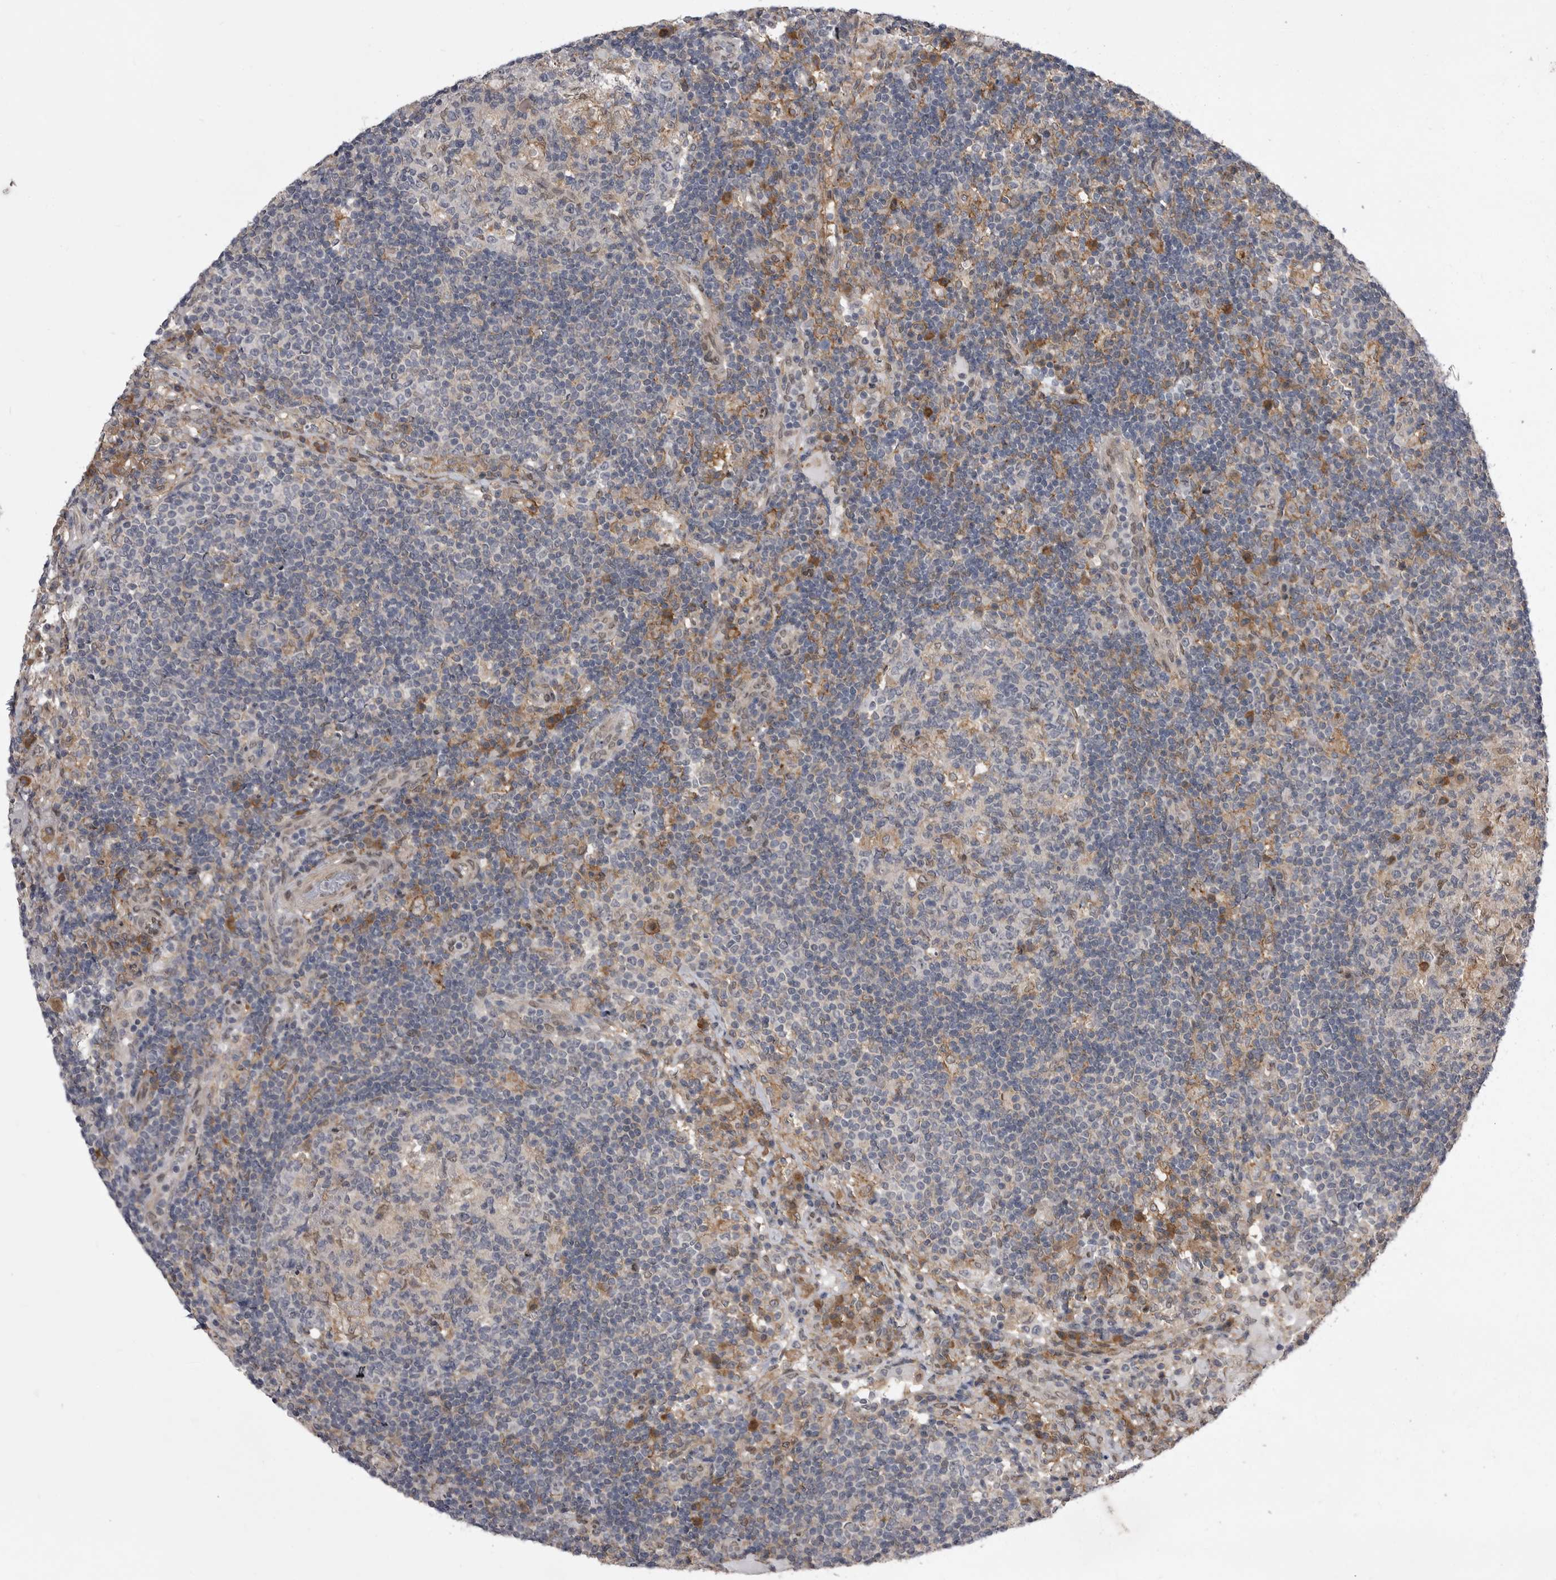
{"staining": {"intensity": "weak", "quantity": "<25%", "location": "cytoplasmic/membranous"}, "tissue": "lymph node", "cell_type": "Germinal center cells", "image_type": "normal", "snomed": [{"axis": "morphology", "description": "Normal tissue, NOS"}, {"axis": "topography", "description": "Lymph node"}], "caption": "DAB (3,3'-diaminobenzidine) immunohistochemical staining of normal human lymph node exhibits no significant expression in germinal center cells.", "gene": "ABL1", "patient": {"sex": "female", "age": 53}}